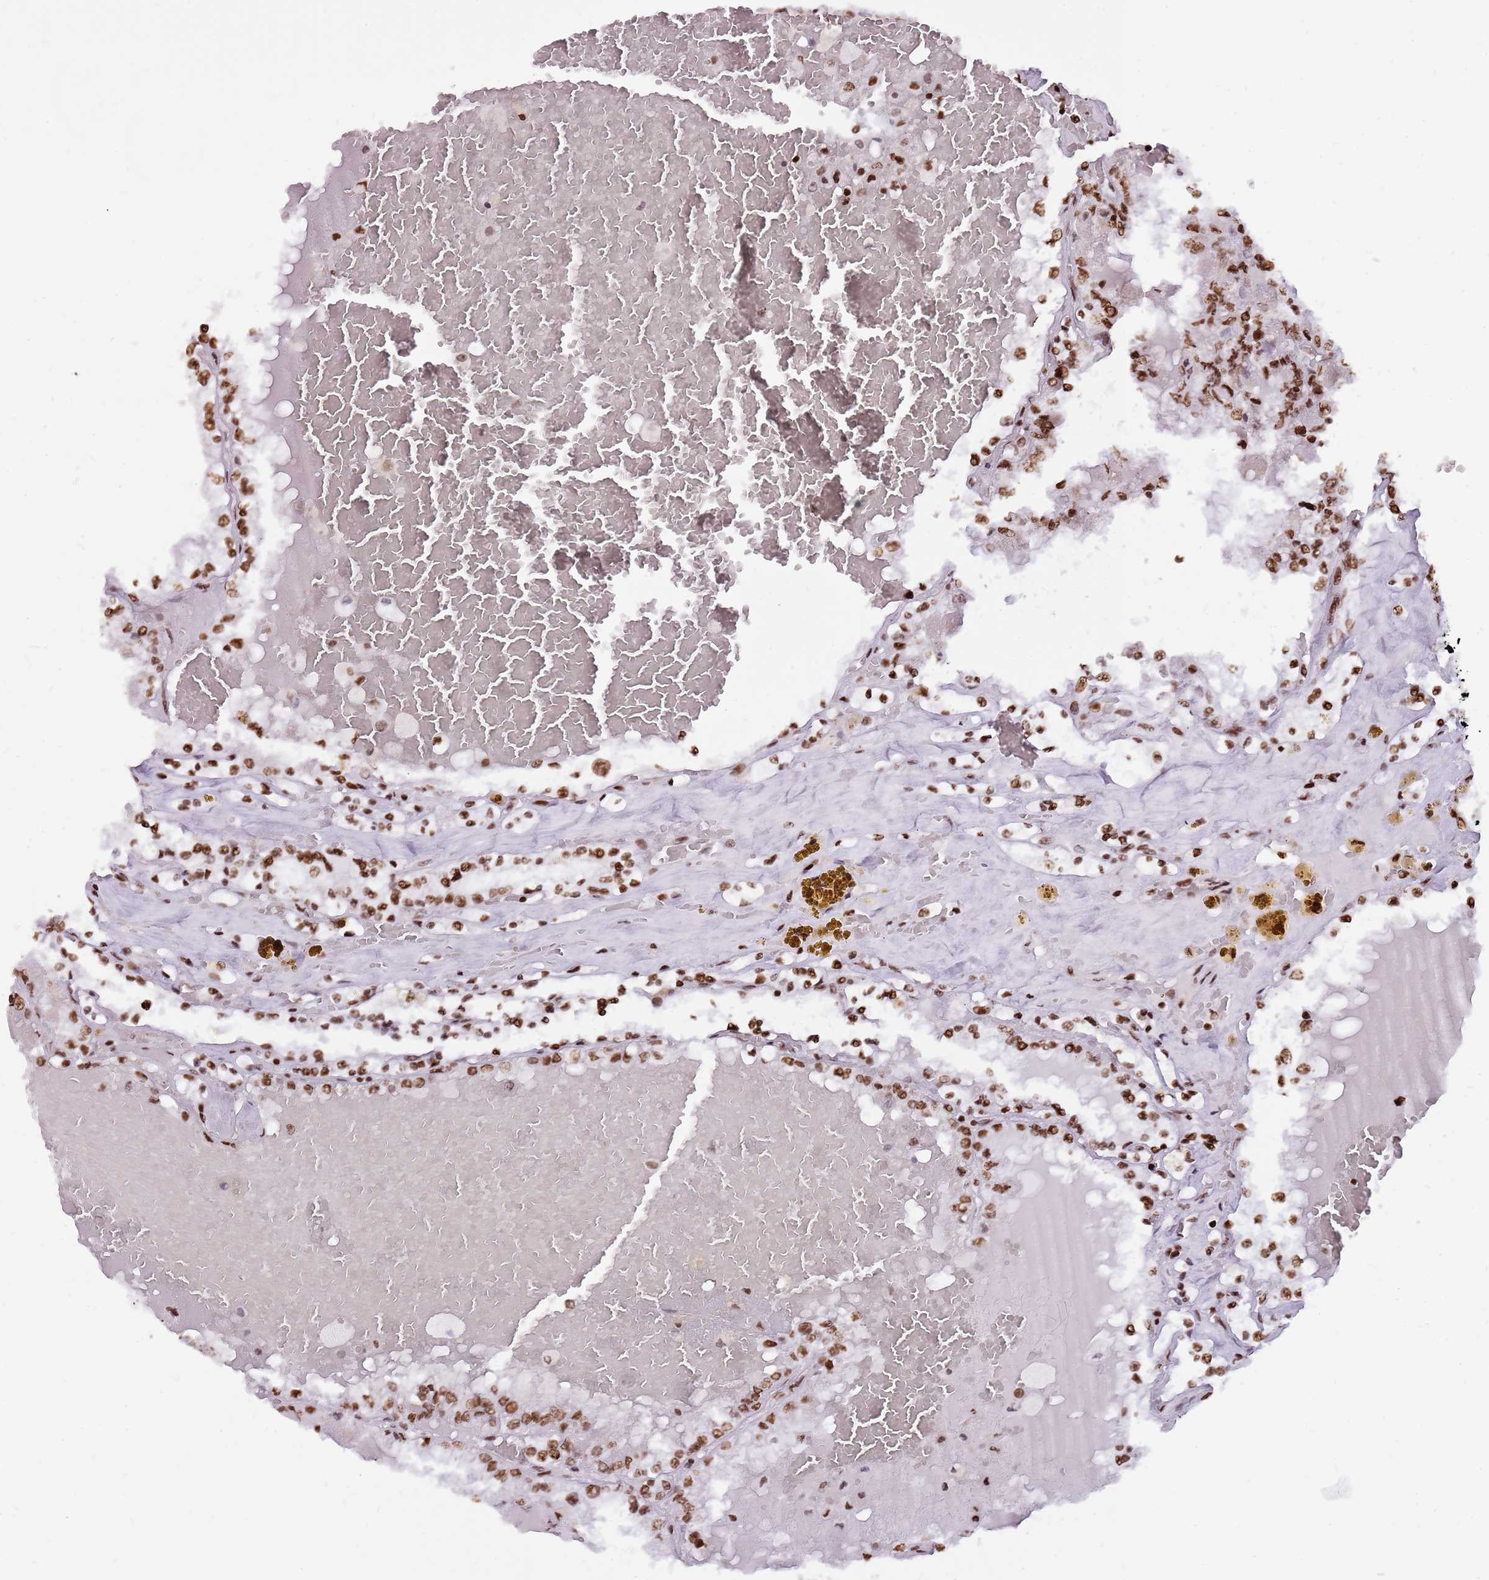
{"staining": {"intensity": "moderate", "quantity": ">75%", "location": "nuclear"}, "tissue": "renal cancer", "cell_type": "Tumor cells", "image_type": "cancer", "snomed": [{"axis": "morphology", "description": "Adenocarcinoma, NOS"}, {"axis": "topography", "description": "Kidney"}], "caption": "Tumor cells reveal medium levels of moderate nuclear positivity in about >75% of cells in renal adenocarcinoma.", "gene": "WASHC4", "patient": {"sex": "female", "age": 56}}